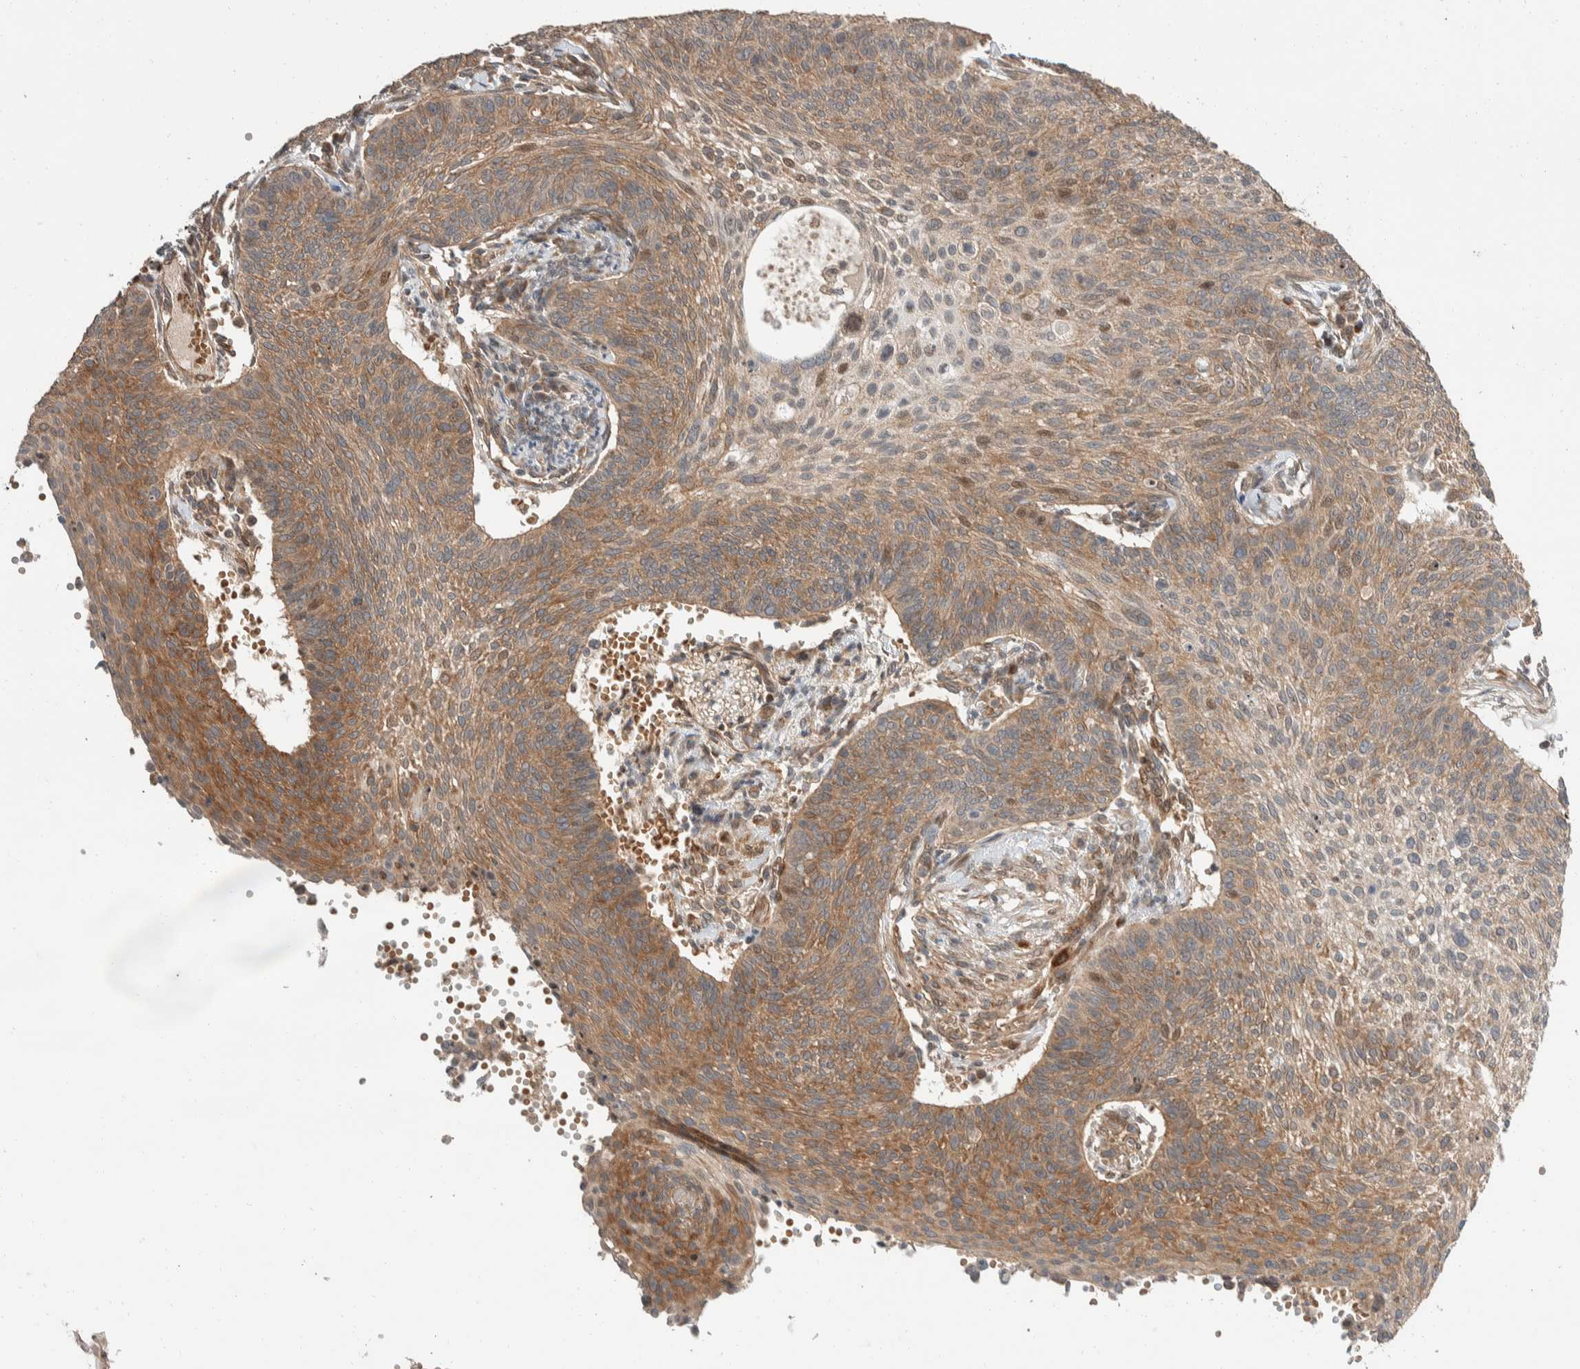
{"staining": {"intensity": "moderate", "quantity": ">75%", "location": "cytoplasmic/membranous"}, "tissue": "cervical cancer", "cell_type": "Tumor cells", "image_type": "cancer", "snomed": [{"axis": "morphology", "description": "Squamous cell carcinoma, NOS"}, {"axis": "topography", "description": "Cervix"}], "caption": "IHC (DAB (3,3'-diaminobenzidine)) staining of cervical cancer (squamous cell carcinoma) exhibits moderate cytoplasmic/membranous protein positivity in about >75% of tumor cells.", "gene": "ERC1", "patient": {"sex": "female", "age": 70}}